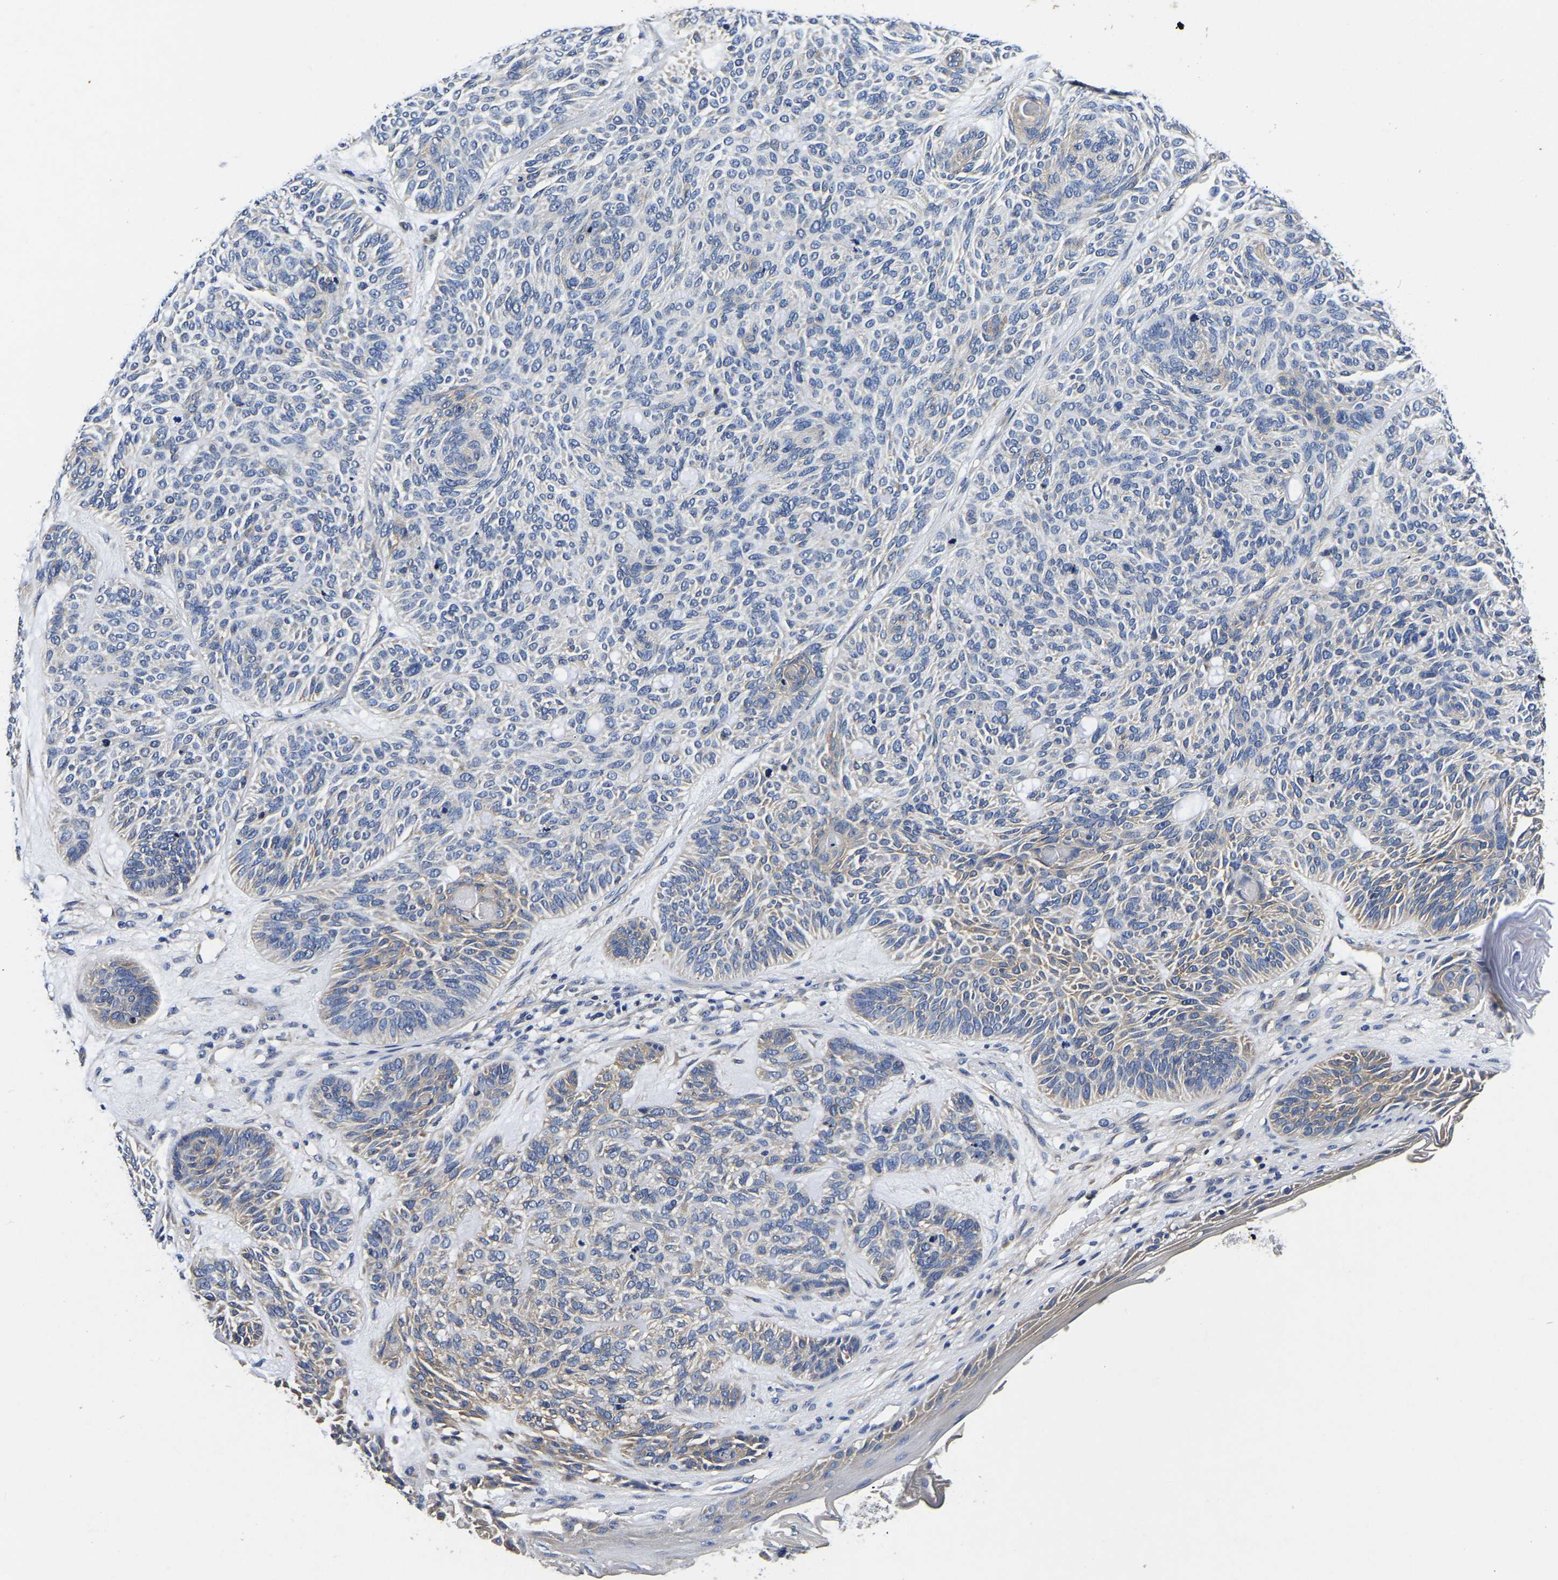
{"staining": {"intensity": "weak", "quantity": "<25%", "location": "cytoplasmic/membranous"}, "tissue": "skin cancer", "cell_type": "Tumor cells", "image_type": "cancer", "snomed": [{"axis": "morphology", "description": "Basal cell carcinoma"}, {"axis": "topography", "description": "Skin"}], "caption": "This is an IHC photomicrograph of human basal cell carcinoma (skin). There is no positivity in tumor cells.", "gene": "KCTD17", "patient": {"sex": "male", "age": 55}}